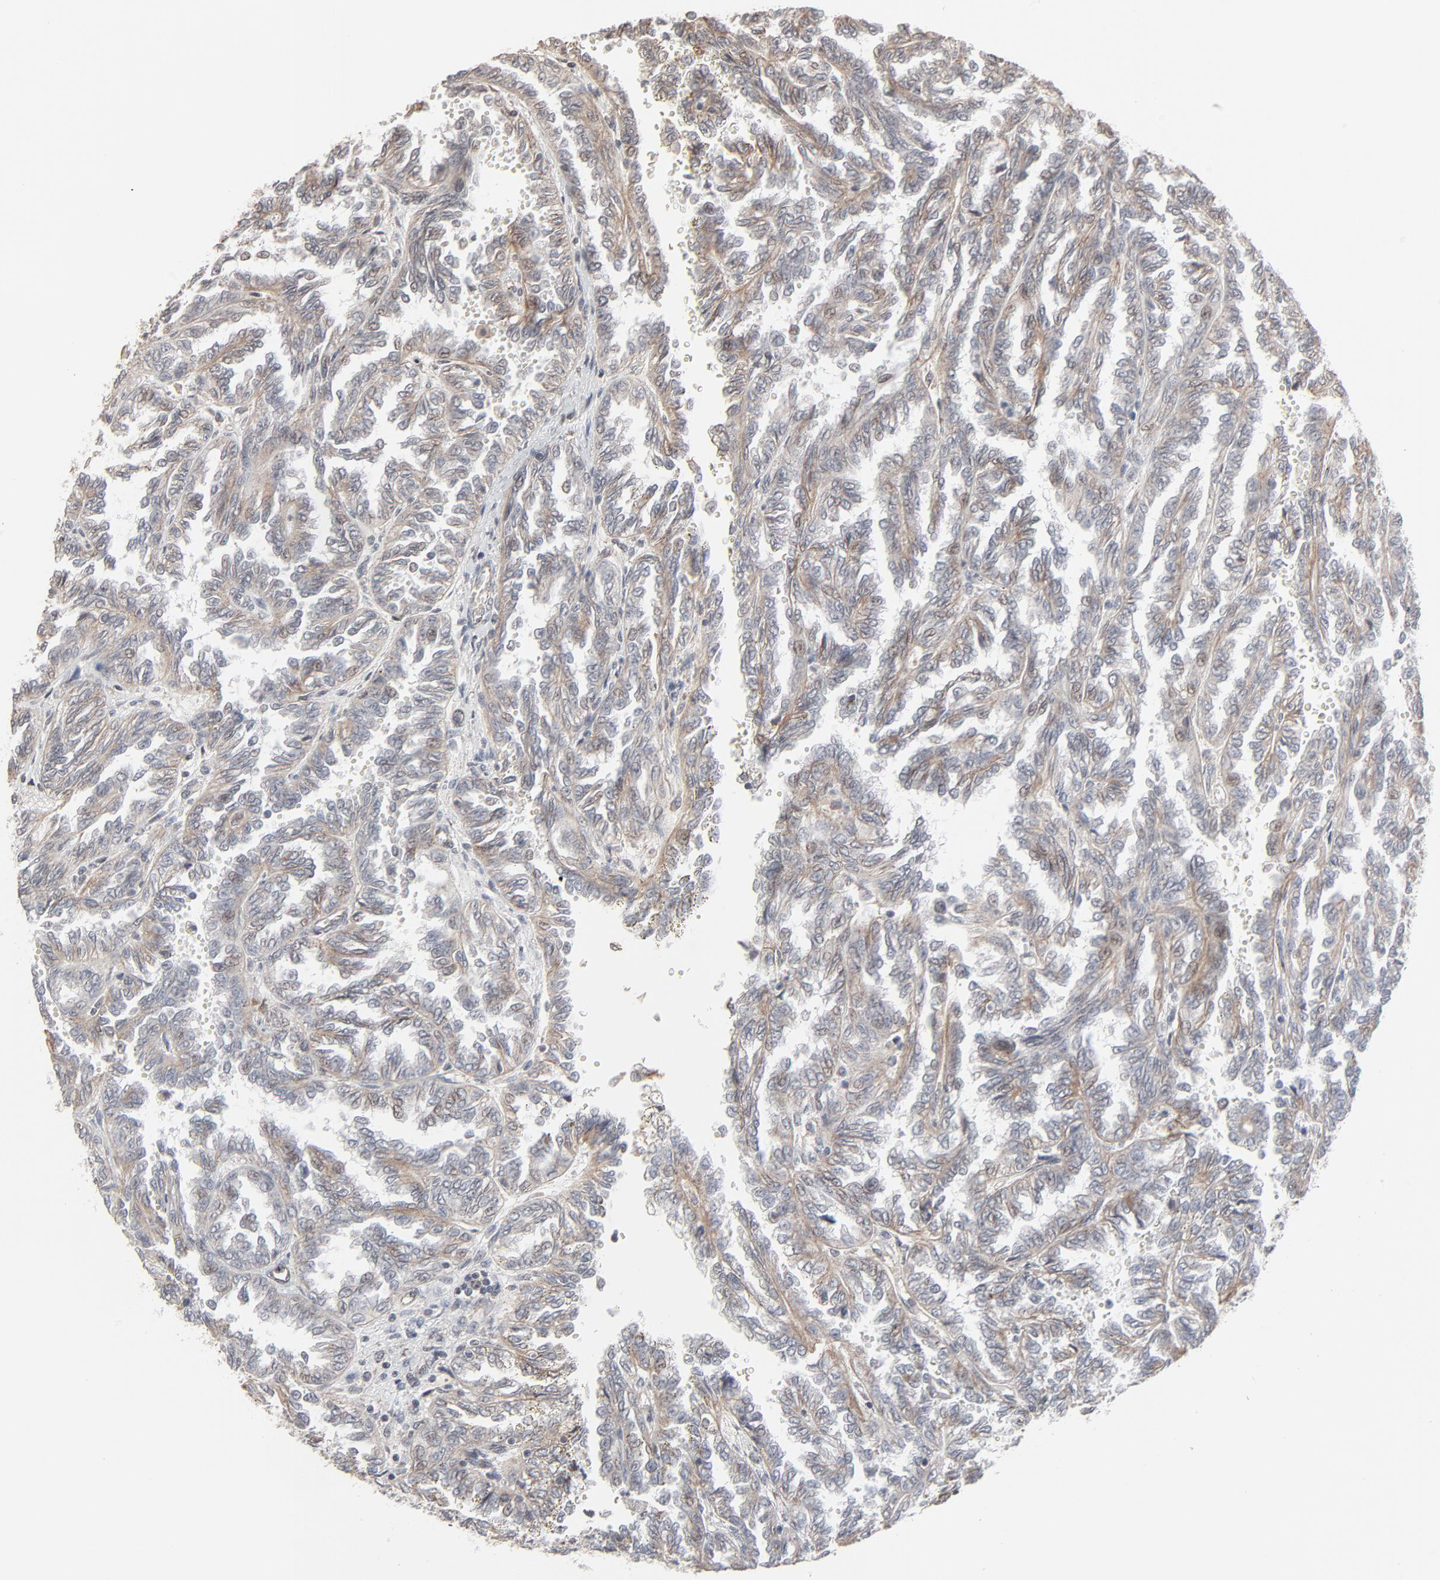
{"staining": {"intensity": "weak", "quantity": ">75%", "location": "cytoplasmic/membranous"}, "tissue": "renal cancer", "cell_type": "Tumor cells", "image_type": "cancer", "snomed": [{"axis": "morphology", "description": "Inflammation, NOS"}, {"axis": "morphology", "description": "Adenocarcinoma, NOS"}, {"axis": "topography", "description": "Kidney"}], "caption": "About >75% of tumor cells in renal cancer display weak cytoplasmic/membranous protein staining as visualized by brown immunohistochemical staining.", "gene": "CTNND1", "patient": {"sex": "male", "age": 68}}